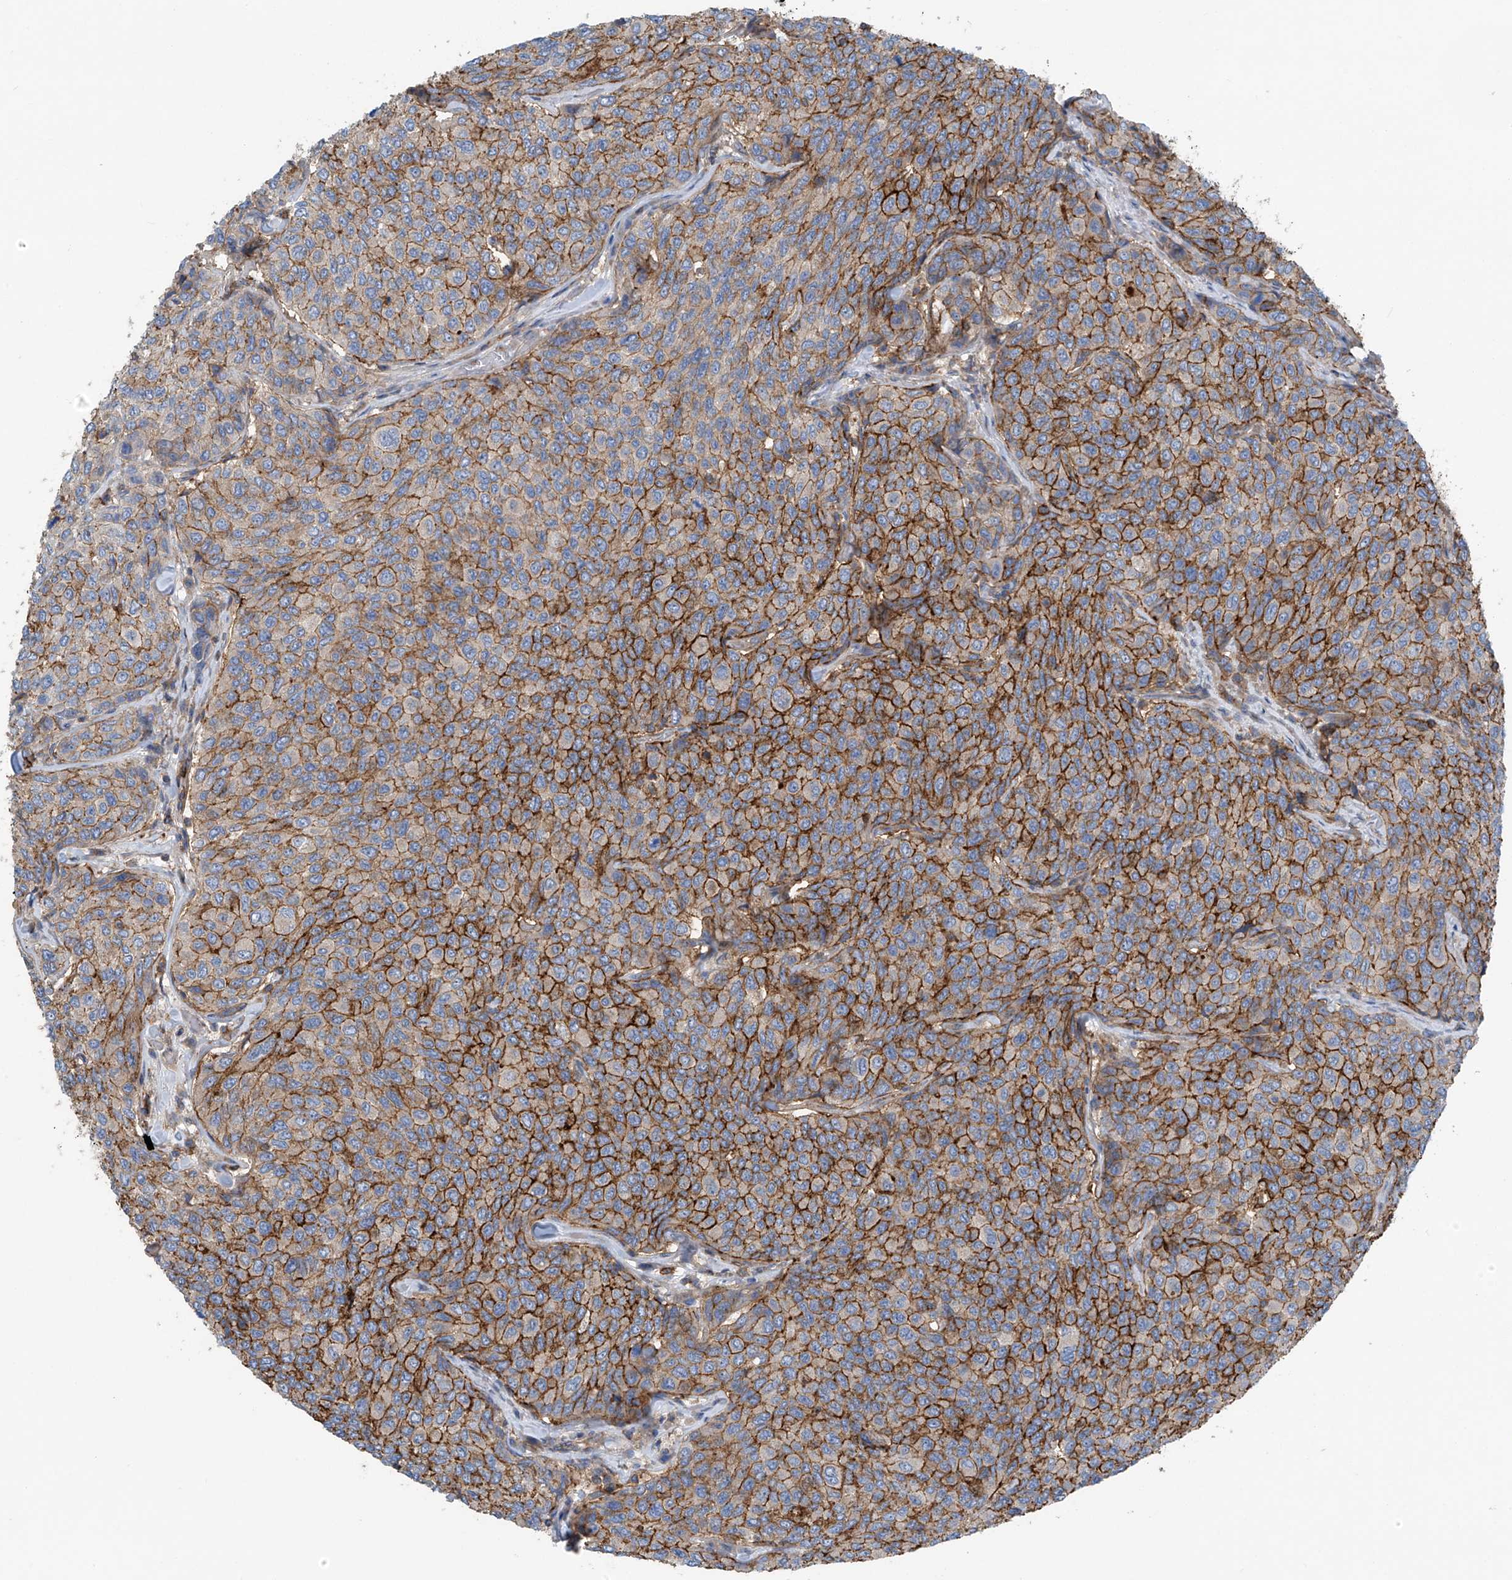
{"staining": {"intensity": "moderate", "quantity": ">75%", "location": "cytoplasmic/membranous"}, "tissue": "breast cancer", "cell_type": "Tumor cells", "image_type": "cancer", "snomed": [{"axis": "morphology", "description": "Duct carcinoma"}, {"axis": "topography", "description": "Breast"}], "caption": "Protein staining demonstrates moderate cytoplasmic/membranous expression in approximately >75% of tumor cells in breast cancer (infiltrating ductal carcinoma).", "gene": "SLC1A5", "patient": {"sex": "female", "age": 55}}